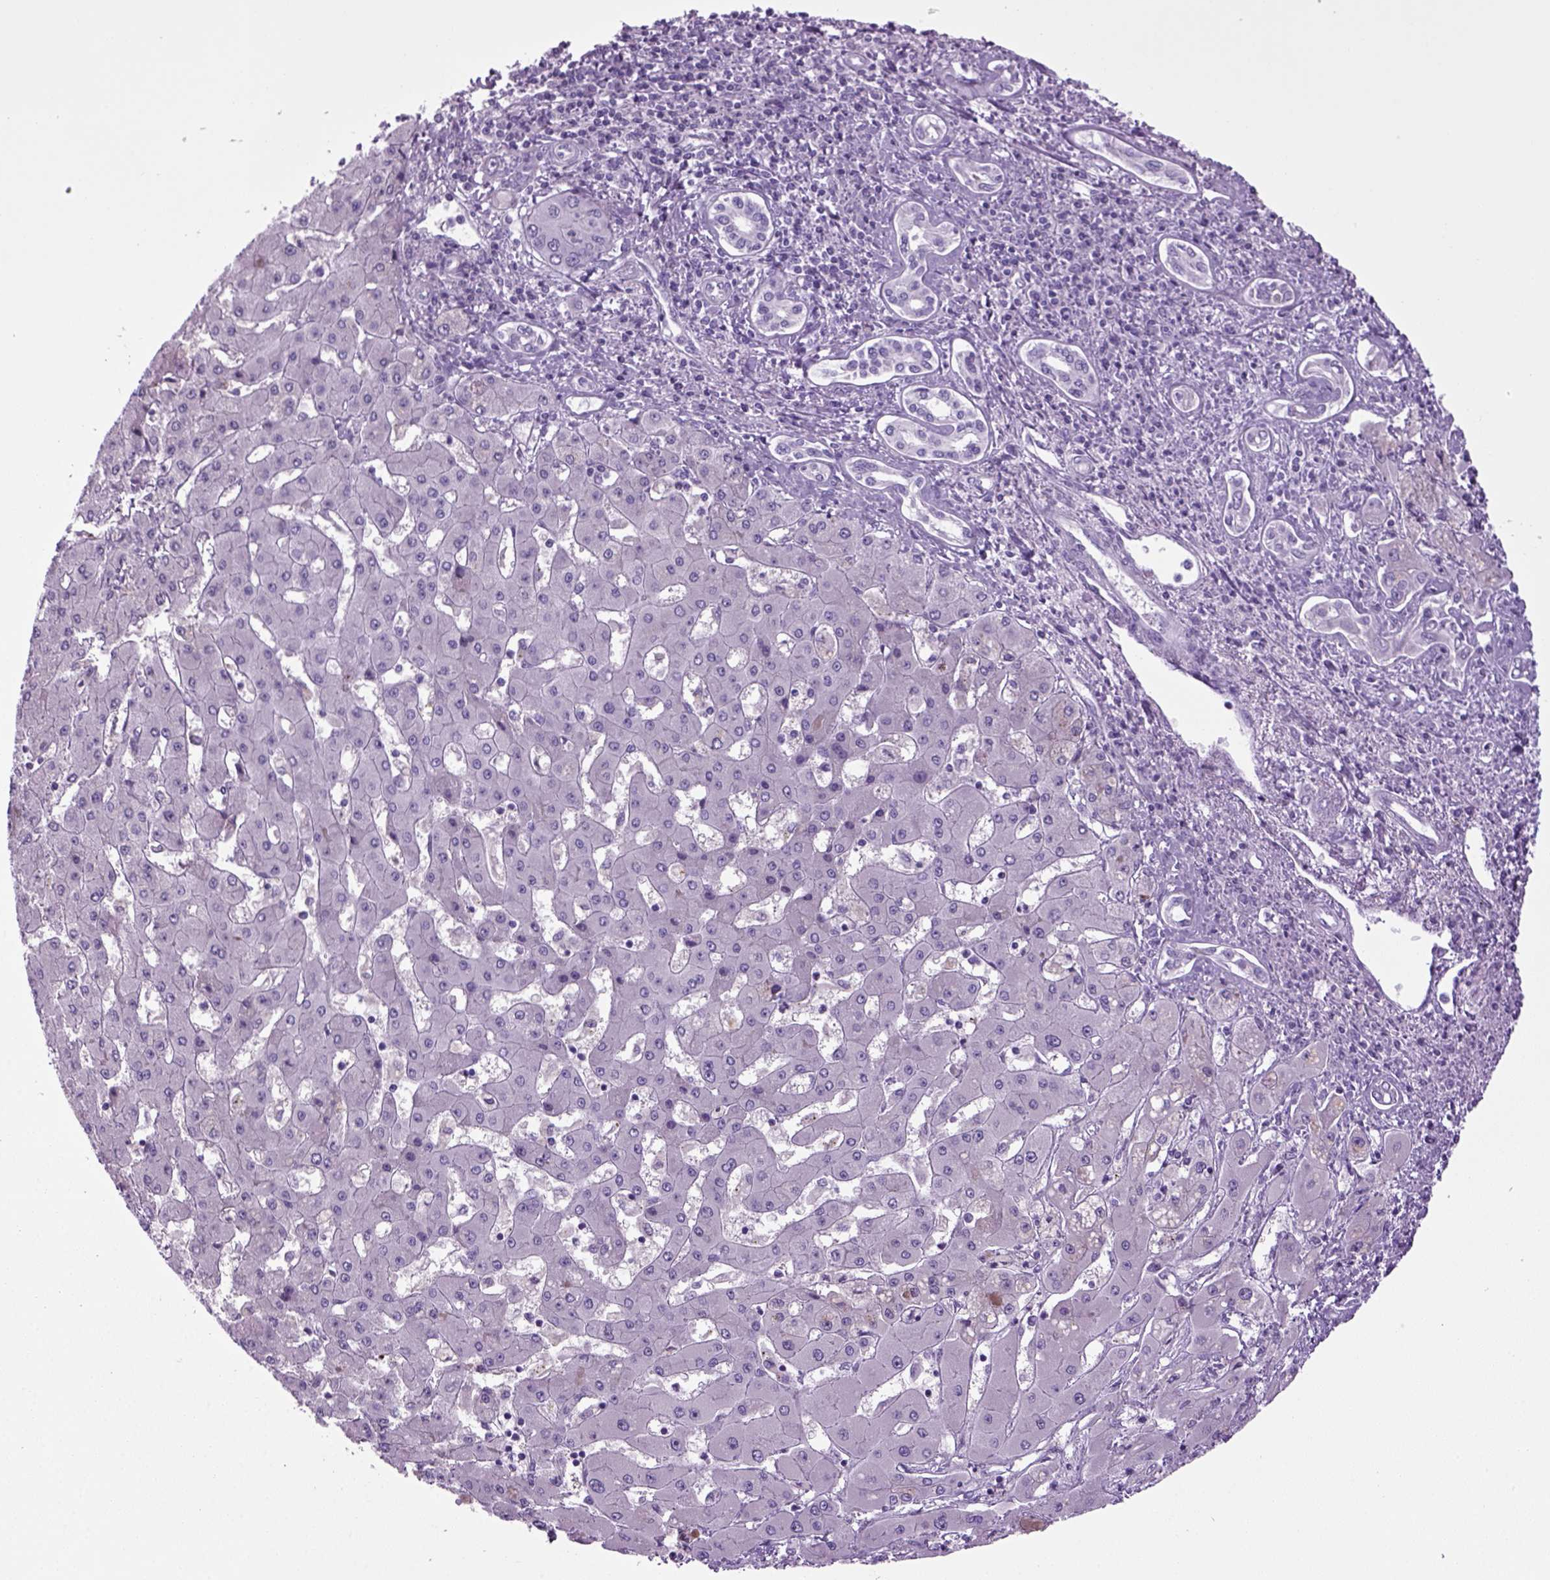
{"staining": {"intensity": "negative", "quantity": "none", "location": "none"}, "tissue": "liver cancer", "cell_type": "Tumor cells", "image_type": "cancer", "snomed": [{"axis": "morphology", "description": "Cholangiocarcinoma"}, {"axis": "topography", "description": "Liver"}], "caption": "Immunohistochemistry (IHC) photomicrograph of neoplastic tissue: liver cholangiocarcinoma stained with DAB exhibits no significant protein expression in tumor cells.", "gene": "HMCN2", "patient": {"sex": "male", "age": 67}}